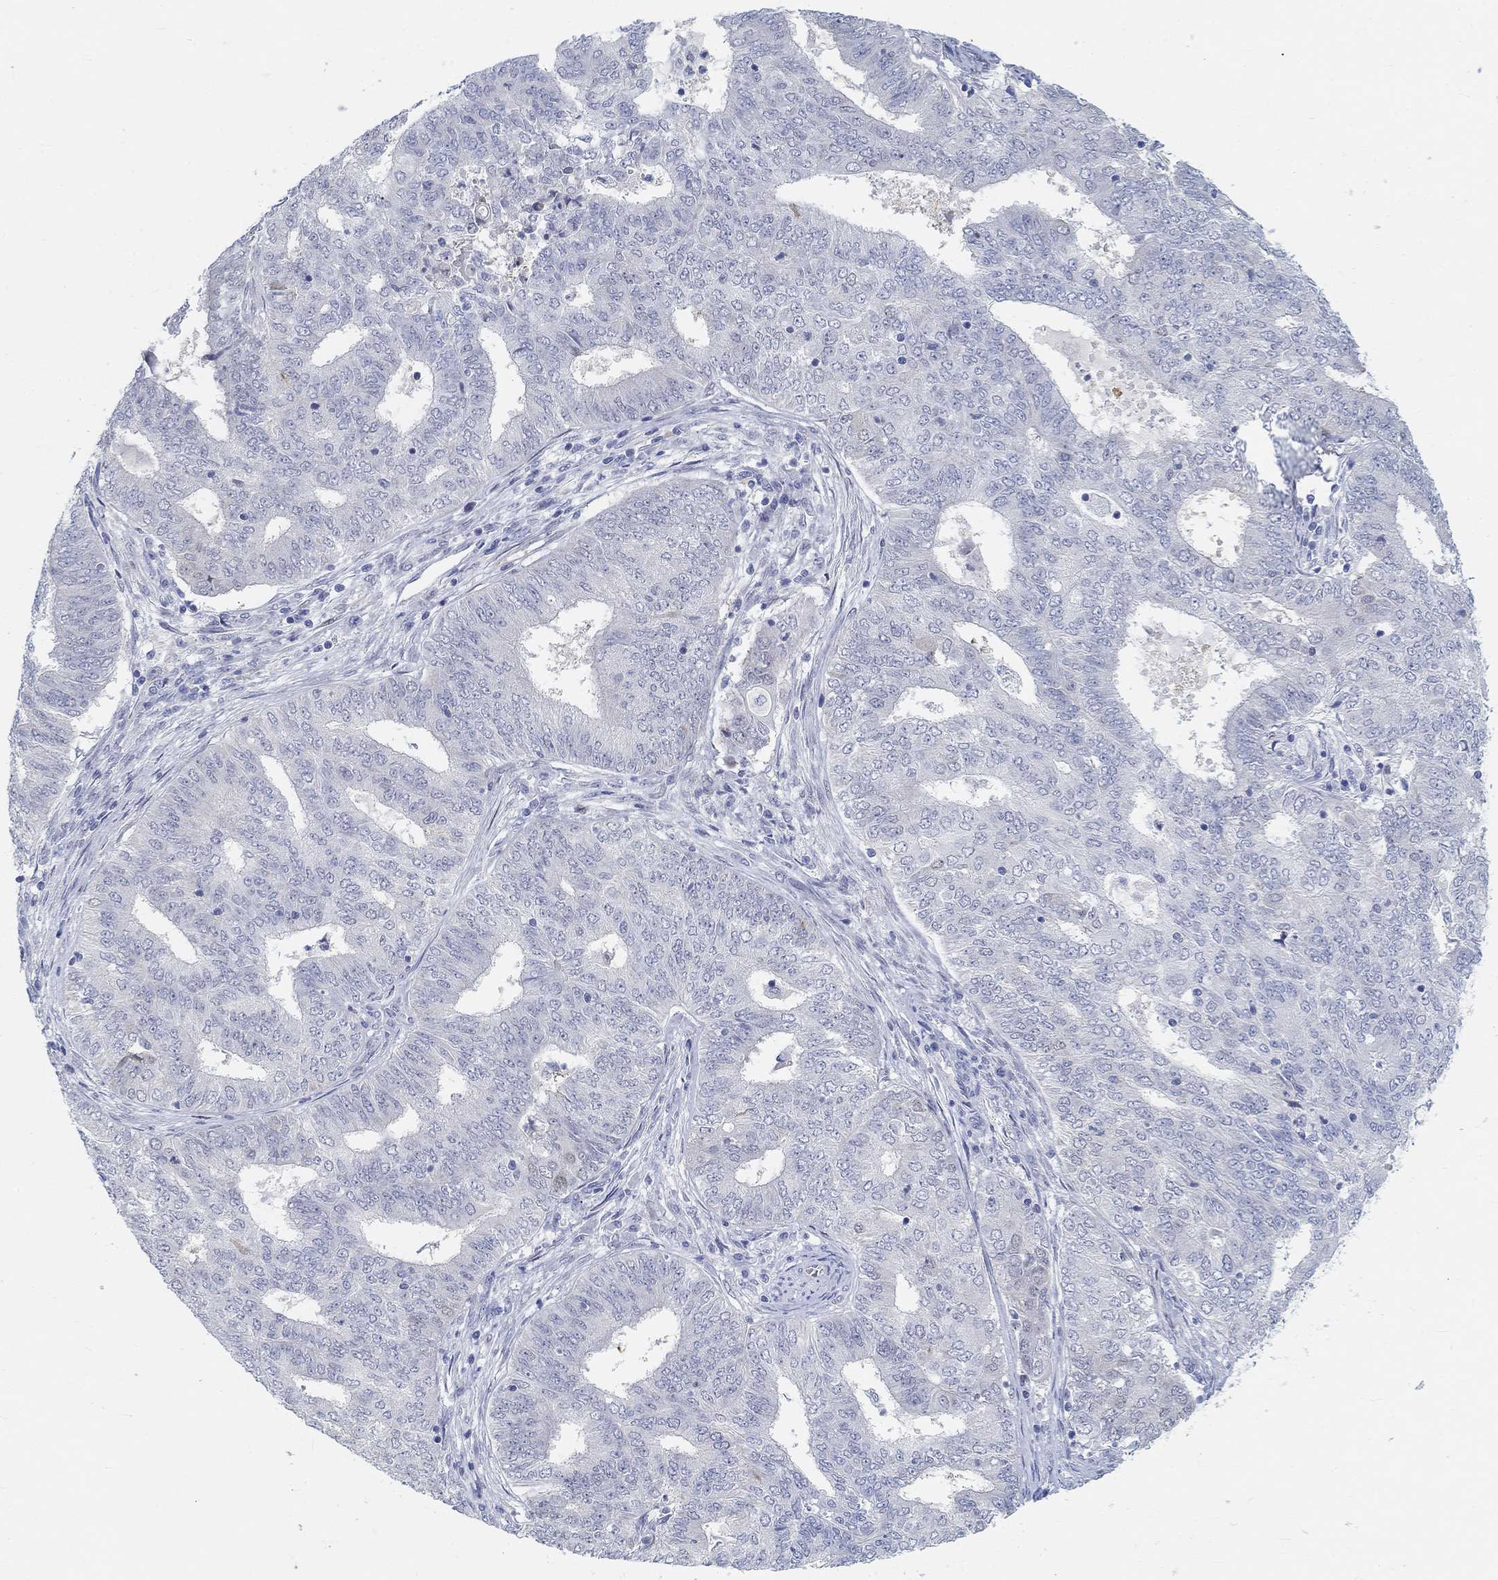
{"staining": {"intensity": "negative", "quantity": "none", "location": "none"}, "tissue": "endometrial cancer", "cell_type": "Tumor cells", "image_type": "cancer", "snomed": [{"axis": "morphology", "description": "Adenocarcinoma, NOS"}, {"axis": "topography", "description": "Endometrium"}], "caption": "This image is of endometrial cancer (adenocarcinoma) stained with immunohistochemistry (IHC) to label a protein in brown with the nuclei are counter-stained blue. There is no expression in tumor cells.", "gene": "SNTG2", "patient": {"sex": "female", "age": 62}}